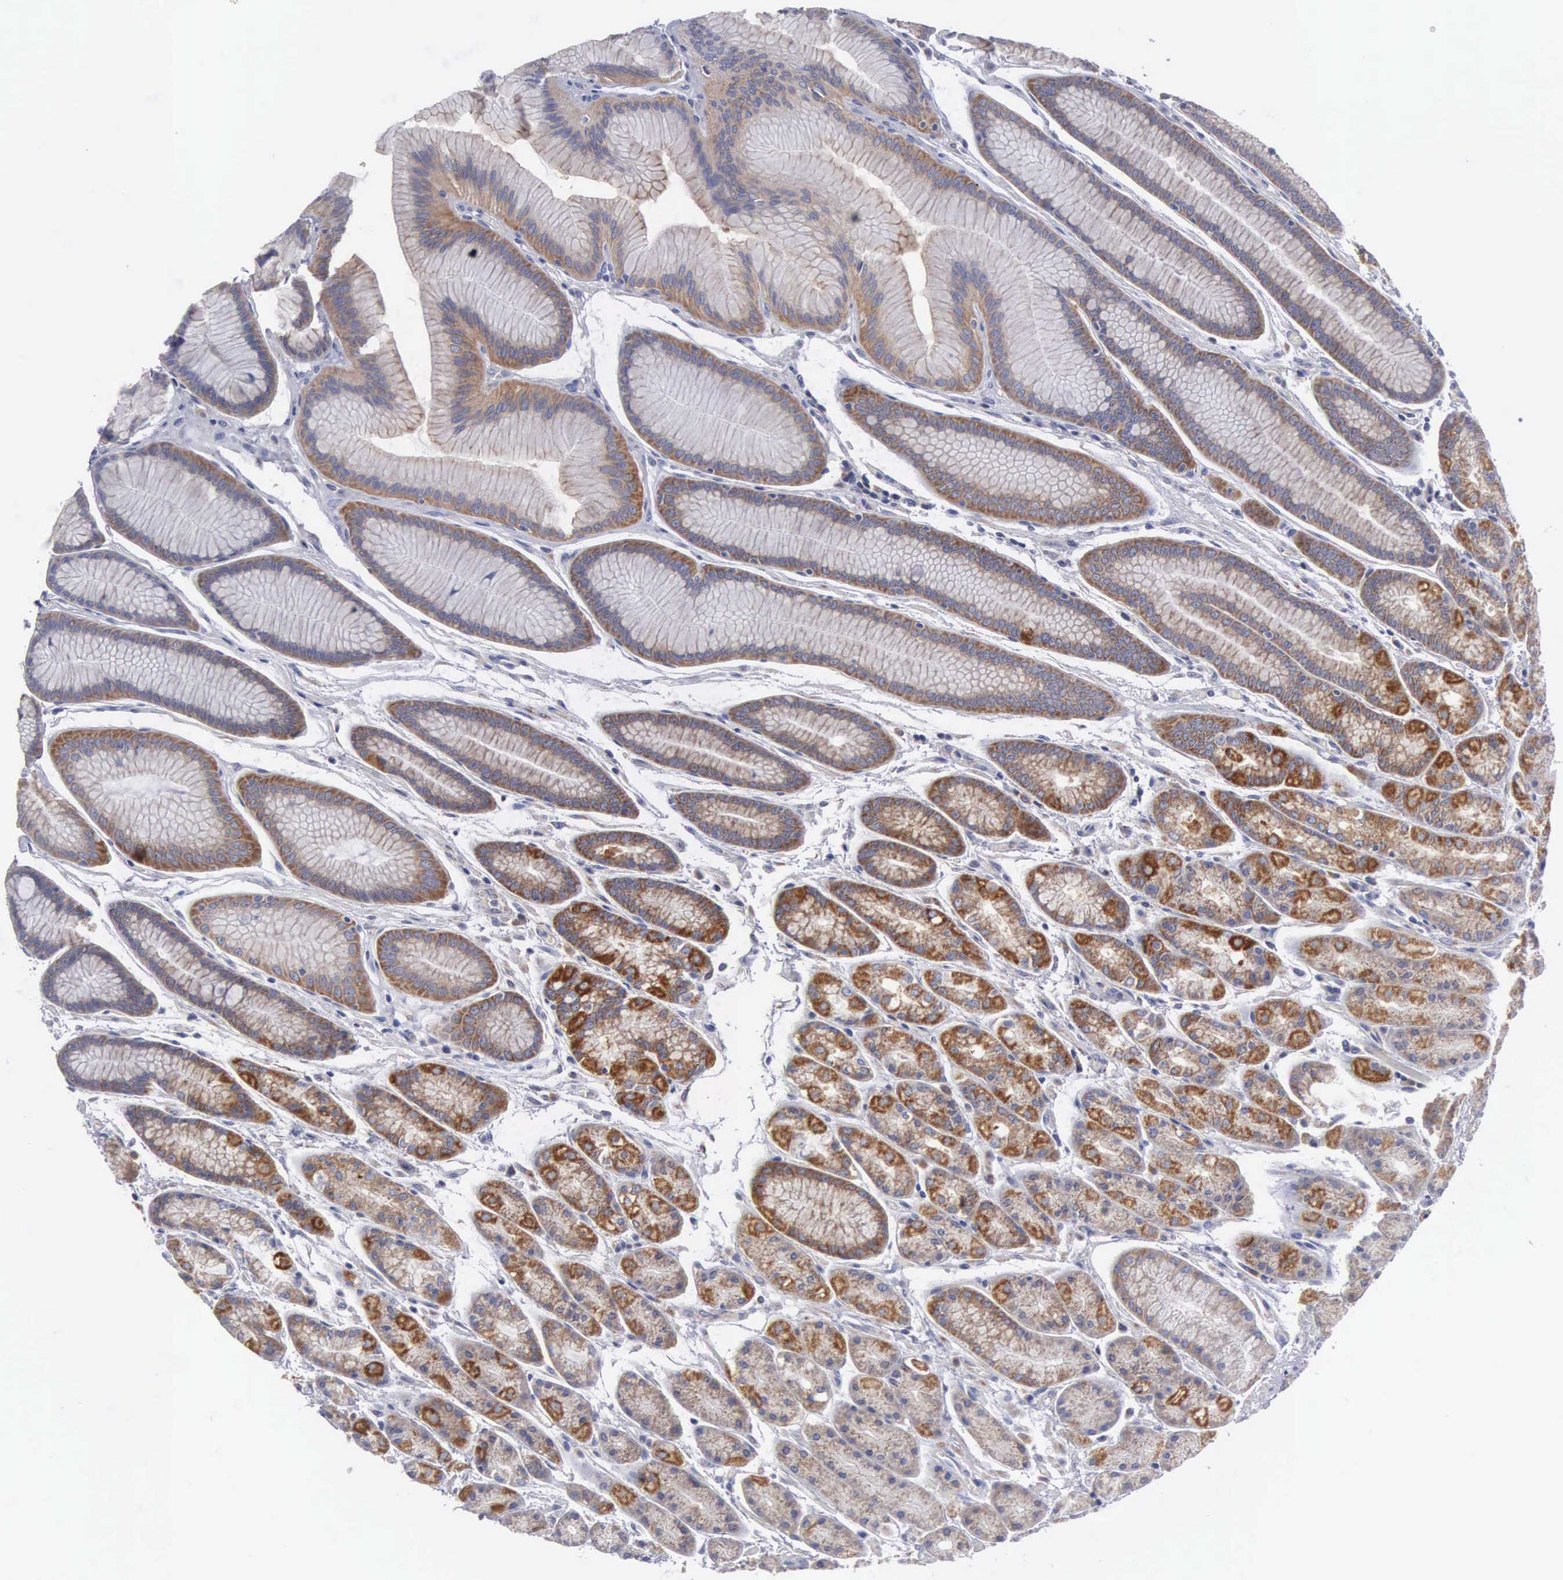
{"staining": {"intensity": "moderate", "quantity": "25%-75%", "location": "cytoplasmic/membranous"}, "tissue": "stomach", "cell_type": "Glandular cells", "image_type": "normal", "snomed": [{"axis": "morphology", "description": "Normal tissue, NOS"}, {"axis": "topography", "description": "Stomach, upper"}], "caption": "Immunohistochemical staining of normal stomach demonstrates moderate cytoplasmic/membranous protein staining in about 25%-75% of glandular cells. (DAB IHC with brightfield microscopy, high magnification).", "gene": "APOOL", "patient": {"sex": "male", "age": 72}}